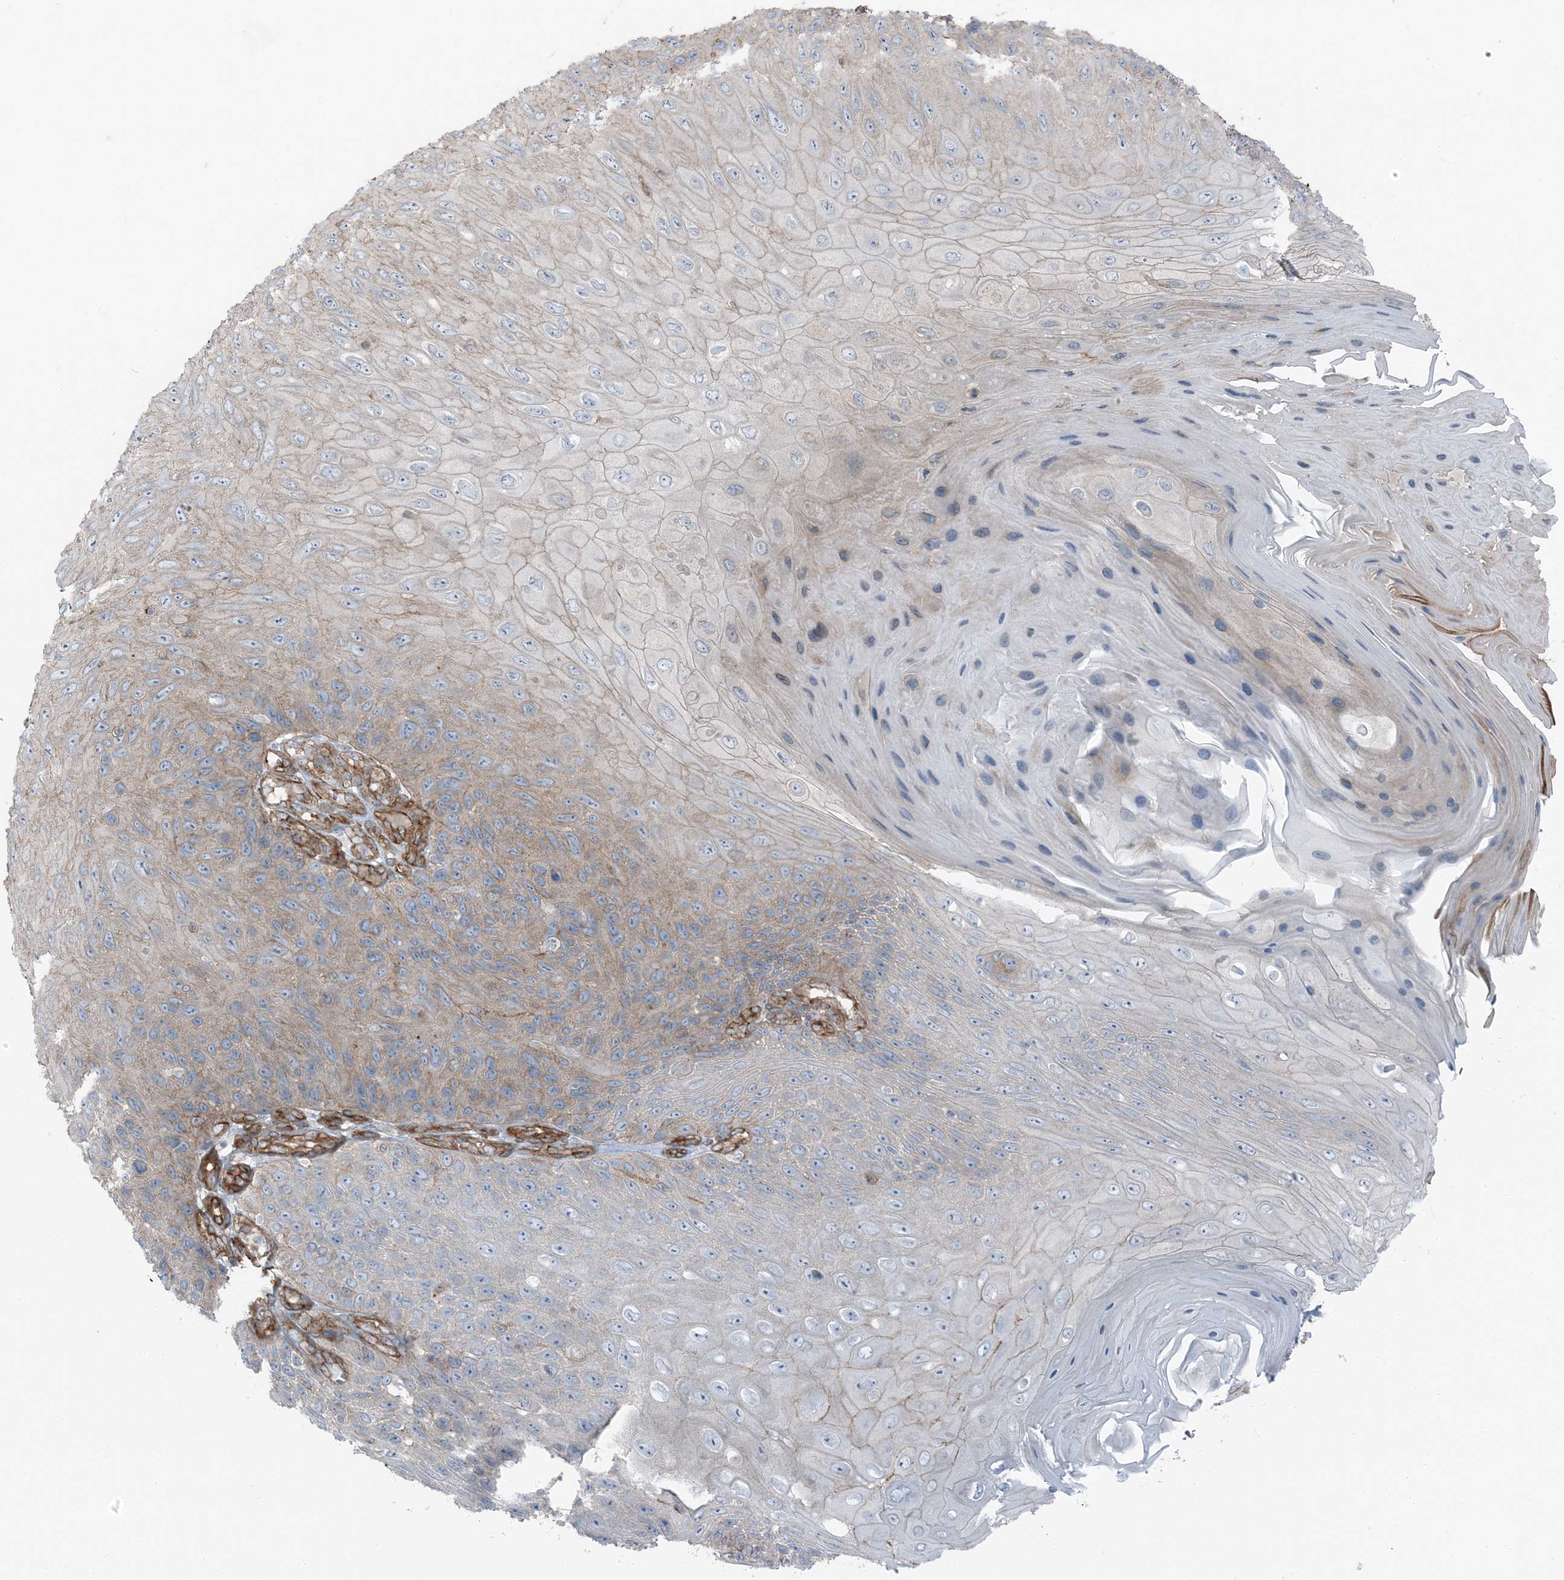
{"staining": {"intensity": "moderate", "quantity": "<25%", "location": "cytoplasmic/membranous"}, "tissue": "skin cancer", "cell_type": "Tumor cells", "image_type": "cancer", "snomed": [{"axis": "morphology", "description": "Squamous cell carcinoma, NOS"}, {"axis": "topography", "description": "Skin"}], "caption": "Brown immunohistochemical staining in skin squamous cell carcinoma shows moderate cytoplasmic/membranous positivity in about <25% of tumor cells.", "gene": "ZFP90", "patient": {"sex": "female", "age": 88}}